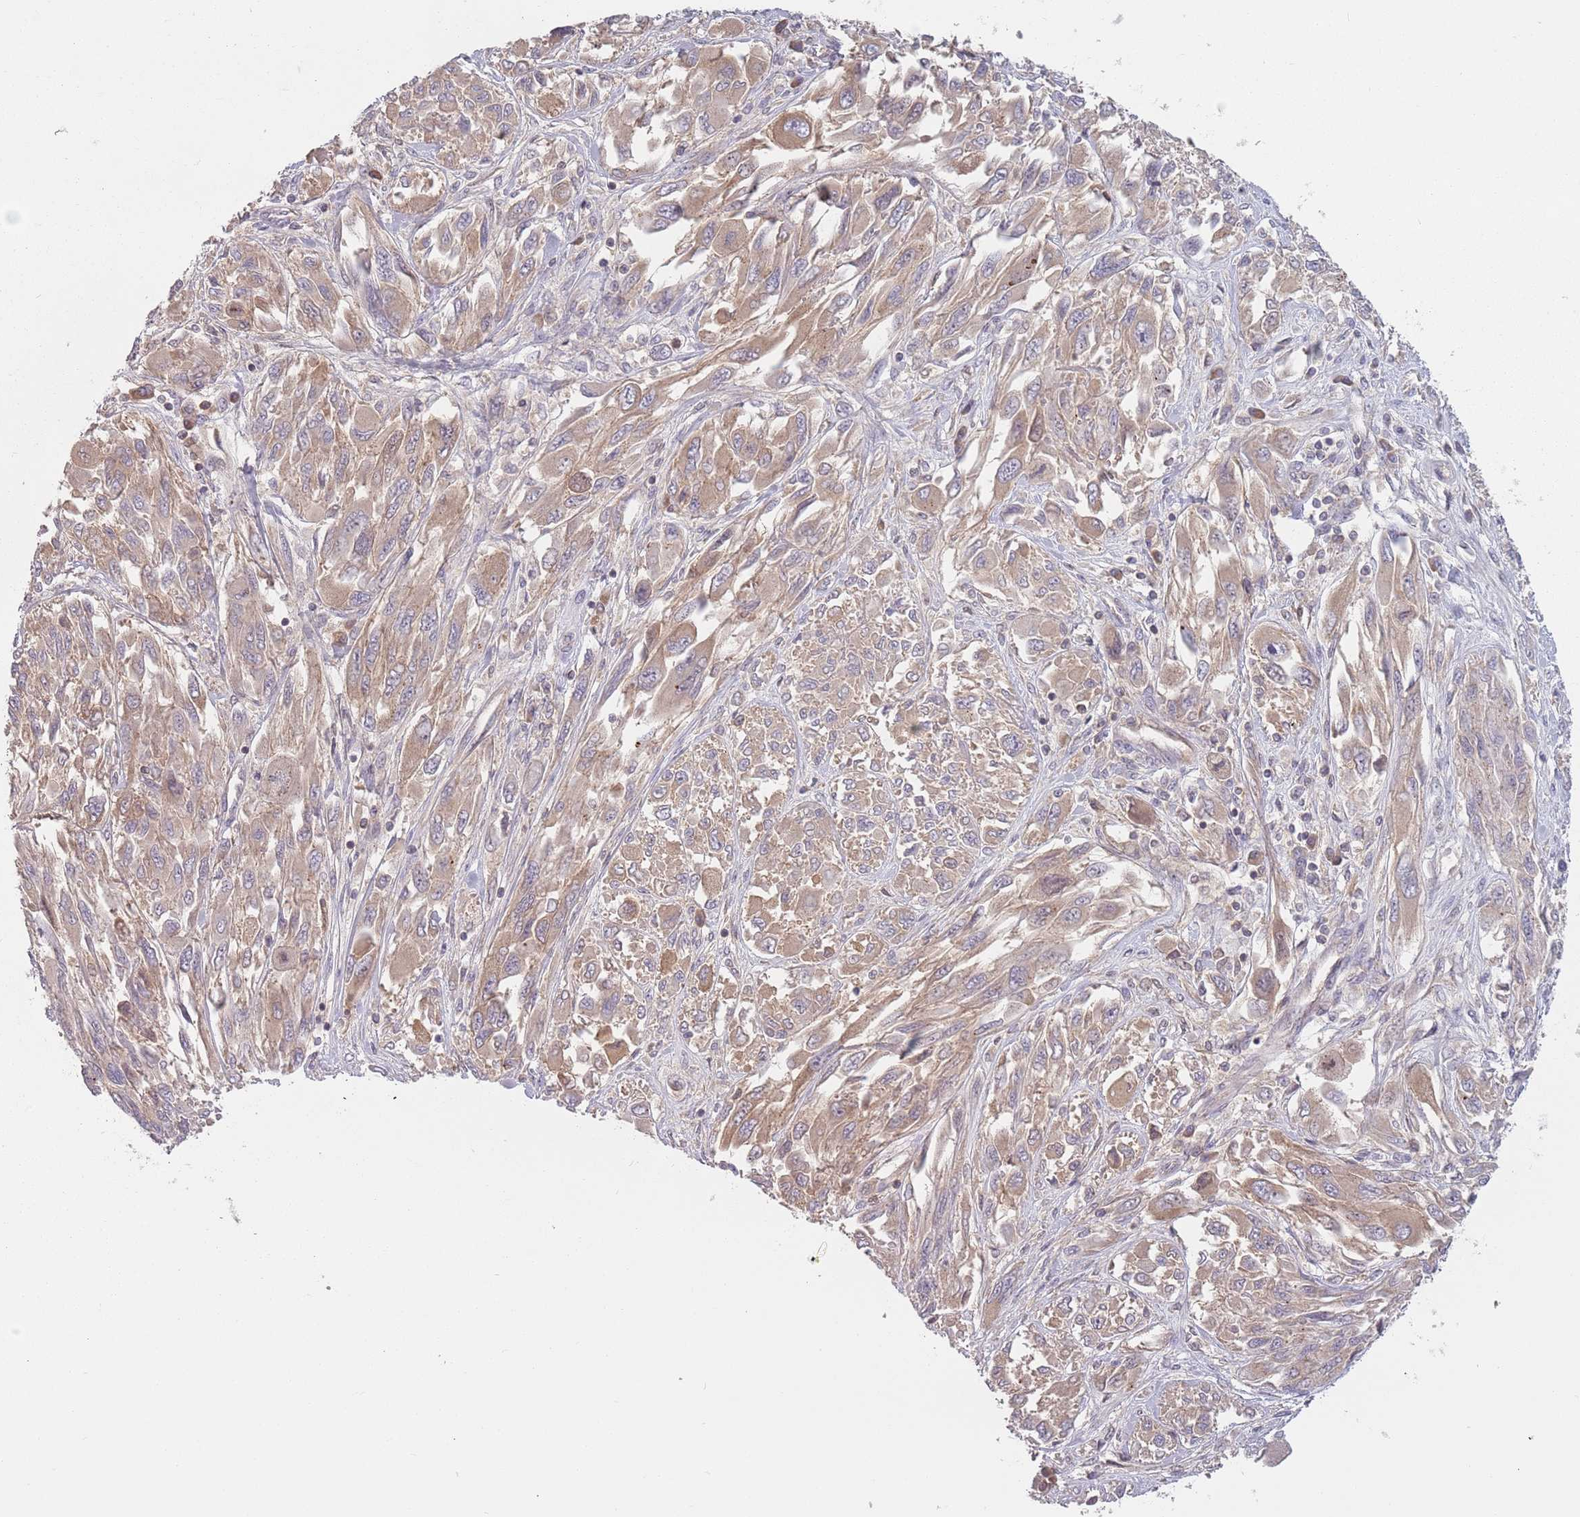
{"staining": {"intensity": "moderate", "quantity": ">75%", "location": "cytoplasmic/membranous"}, "tissue": "melanoma", "cell_type": "Tumor cells", "image_type": "cancer", "snomed": [{"axis": "morphology", "description": "Malignant melanoma, NOS"}, {"axis": "topography", "description": "Skin"}], "caption": "There is medium levels of moderate cytoplasmic/membranous positivity in tumor cells of malignant melanoma, as demonstrated by immunohistochemical staining (brown color).", "gene": "ASB13", "patient": {"sex": "female", "age": 91}}